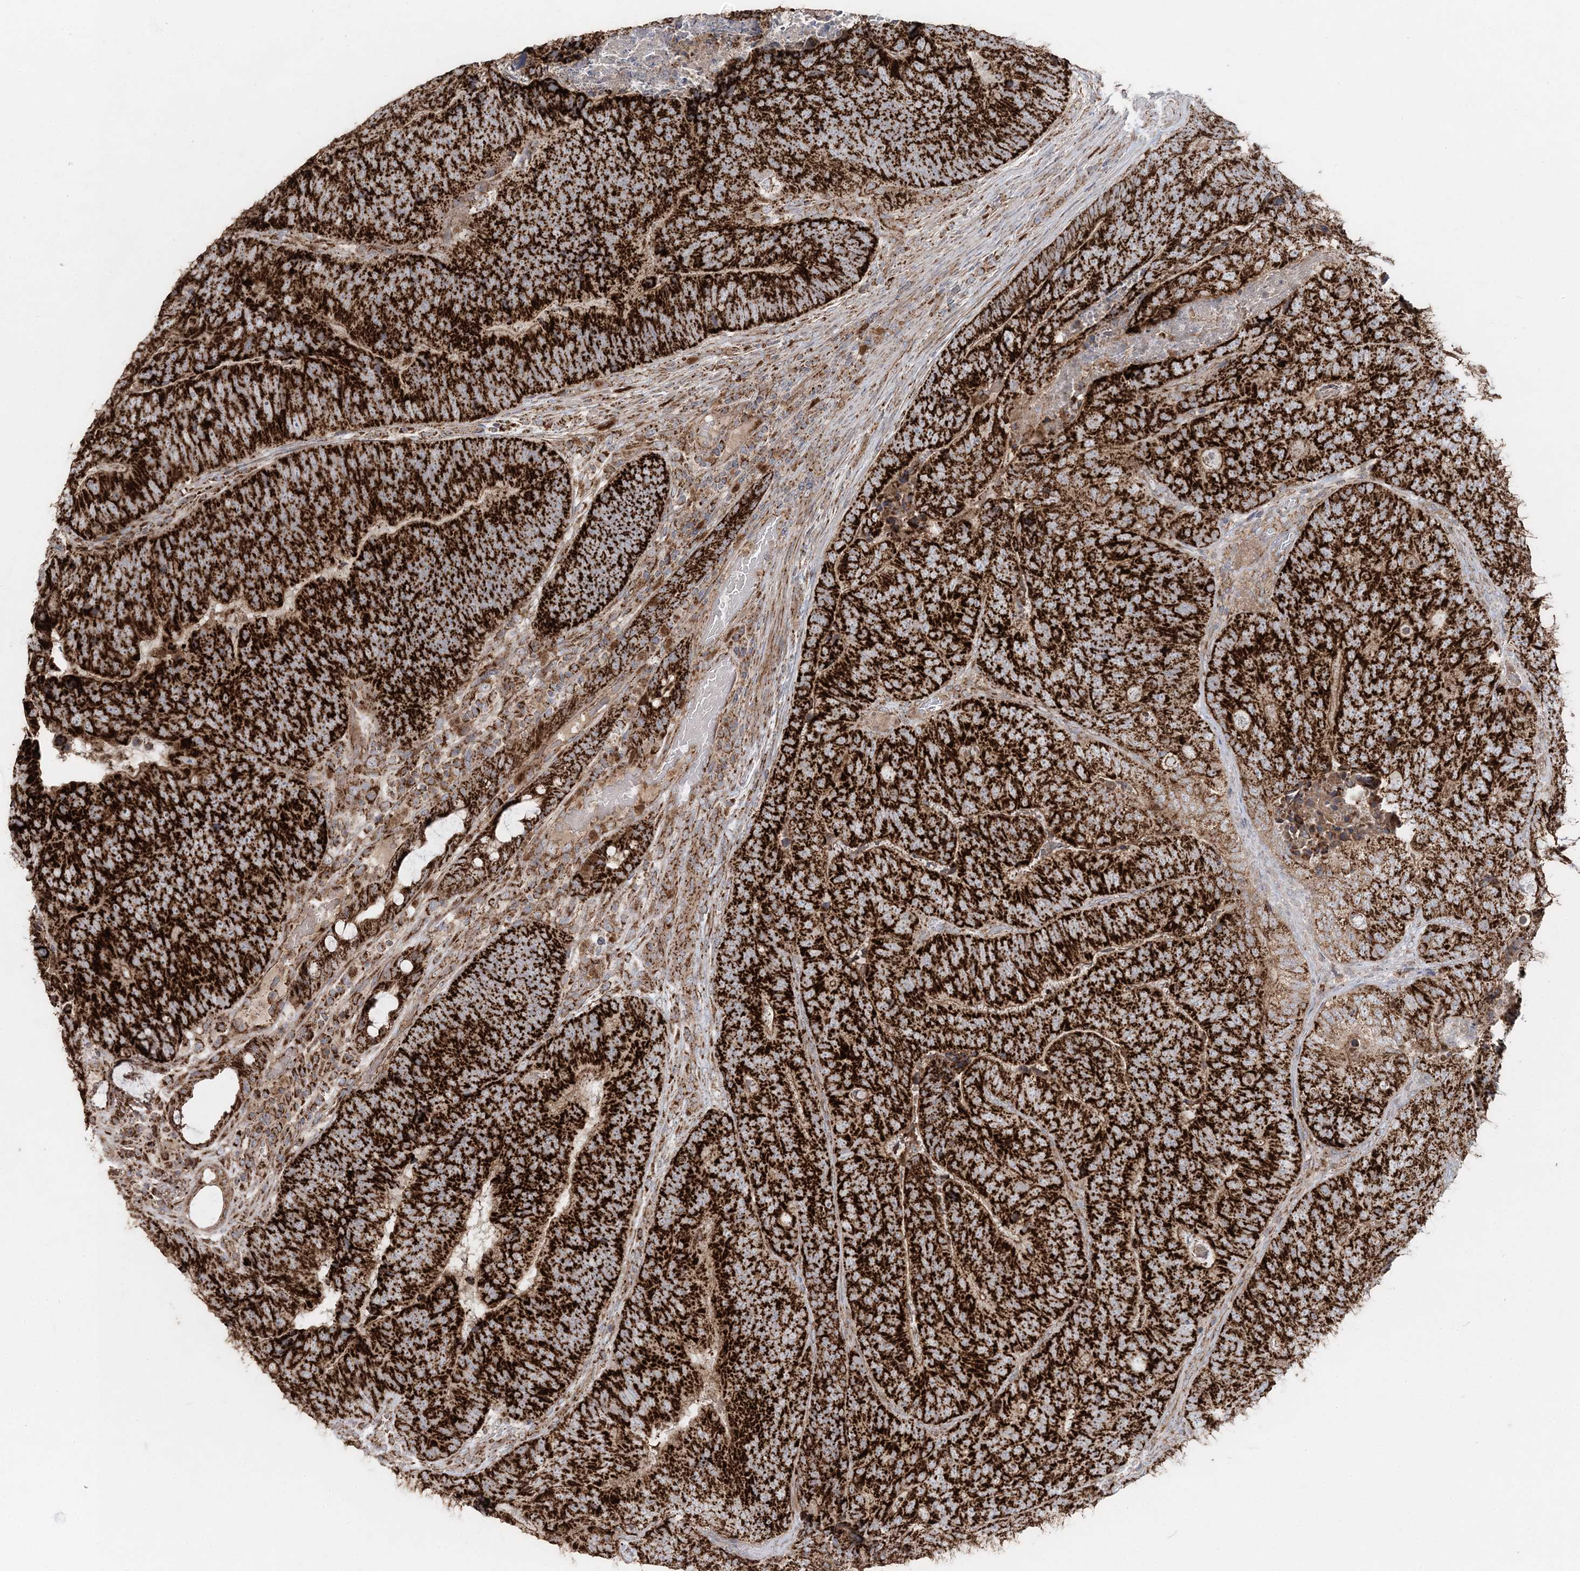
{"staining": {"intensity": "strong", "quantity": ">75%", "location": "cytoplasmic/membranous"}, "tissue": "colorectal cancer", "cell_type": "Tumor cells", "image_type": "cancer", "snomed": [{"axis": "morphology", "description": "Adenocarcinoma, NOS"}, {"axis": "topography", "description": "Colon"}], "caption": "The photomicrograph exhibits a brown stain indicating the presence of a protein in the cytoplasmic/membranous of tumor cells in colorectal cancer (adenocarcinoma). (brown staining indicates protein expression, while blue staining denotes nuclei).", "gene": "LRPPRC", "patient": {"sex": "female", "age": 67}}